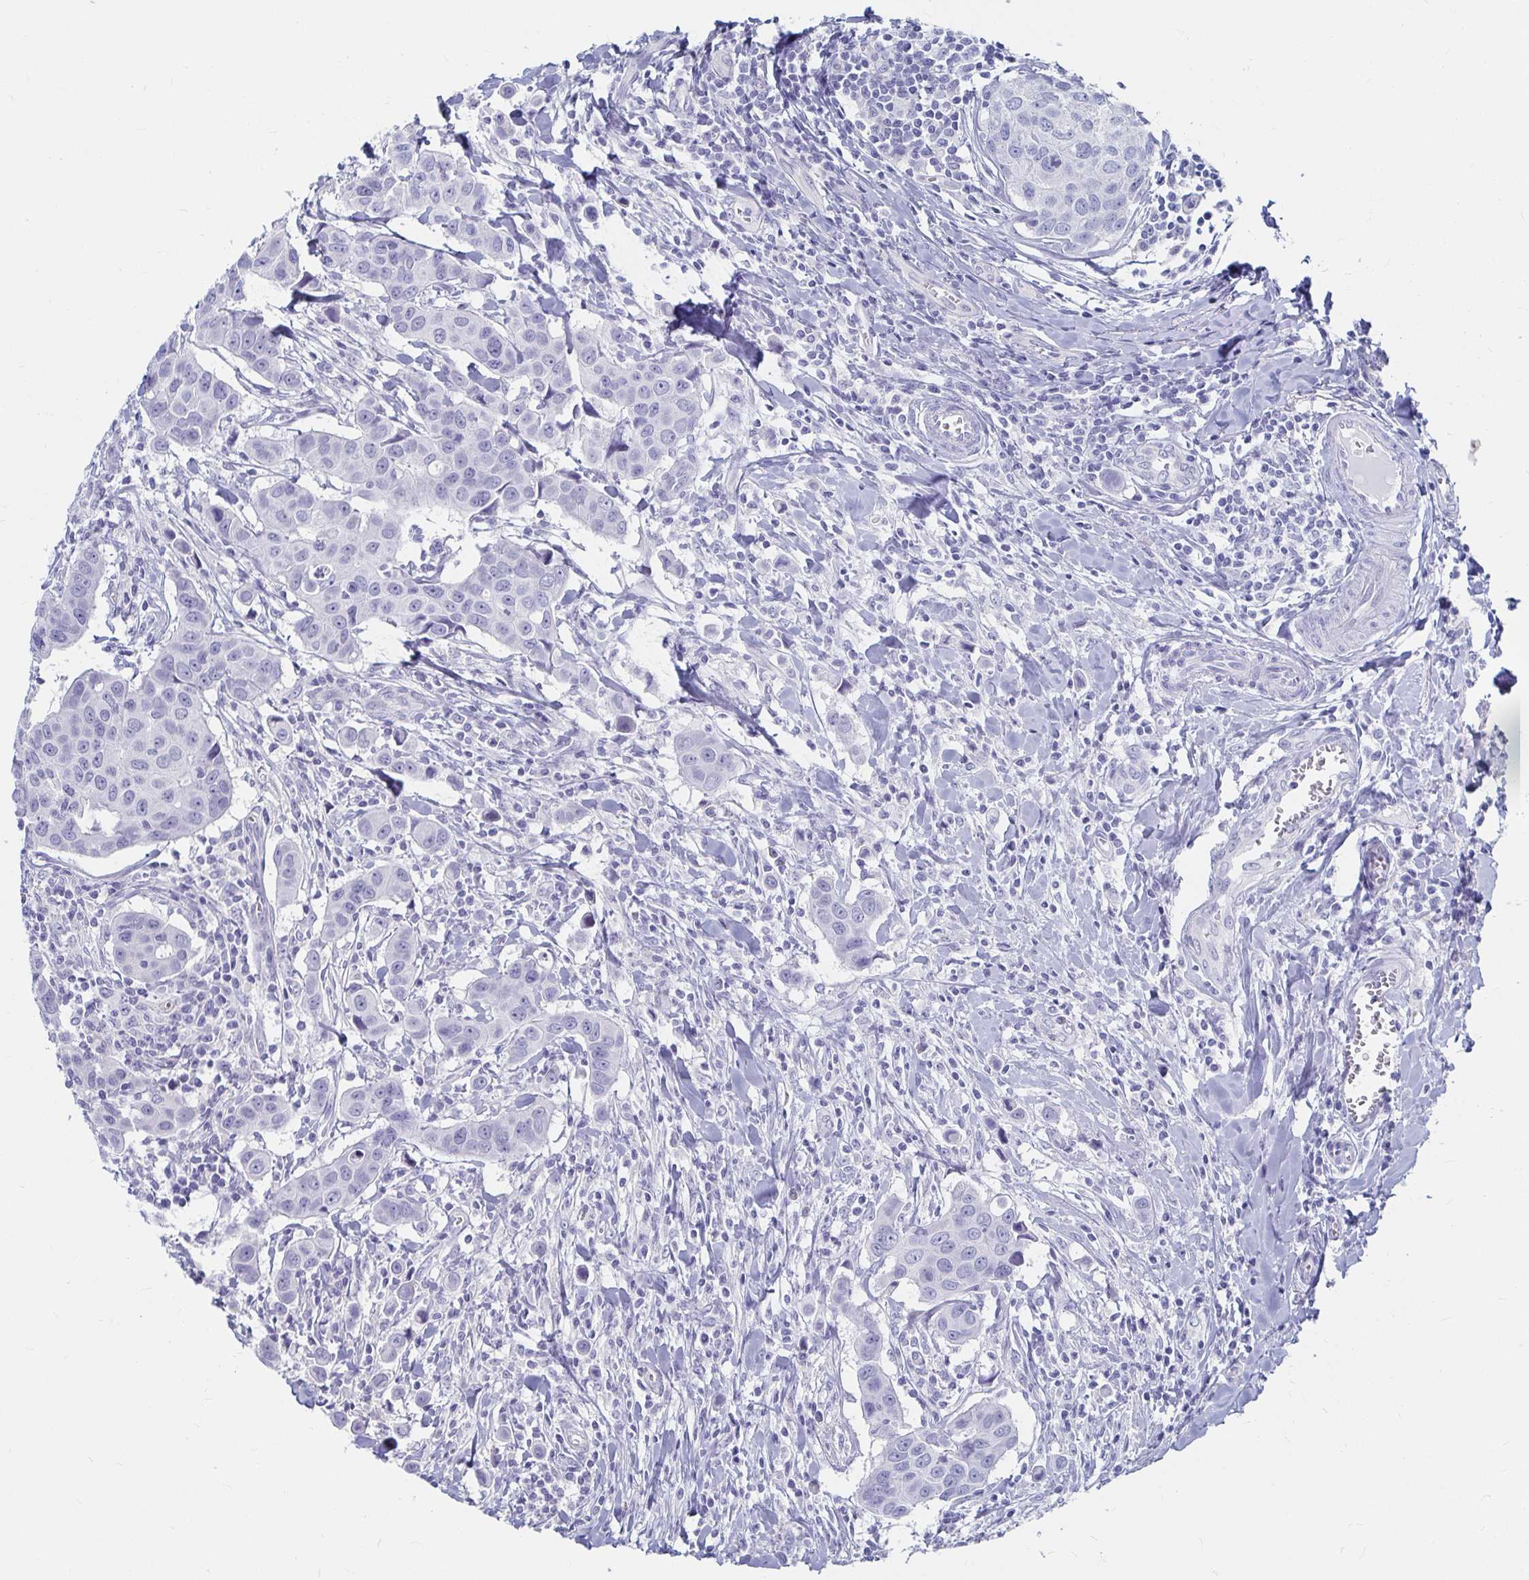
{"staining": {"intensity": "negative", "quantity": "none", "location": "none"}, "tissue": "breast cancer", "cell_type": "Tumor cells", "image_type": "cancer", "snomed": [{"axis": "morphology", "description": "Duct carcinoma"}, {"axis": "topography", "description": "Breast"}], "caption": "Photomicrograph shows no significant protein expression in tumor cells of breast cancer (intraductal carcinoma). Nuclei are stained in blue.", "gene": "CA9", "patient": {"sex": "female", "age": 24}}